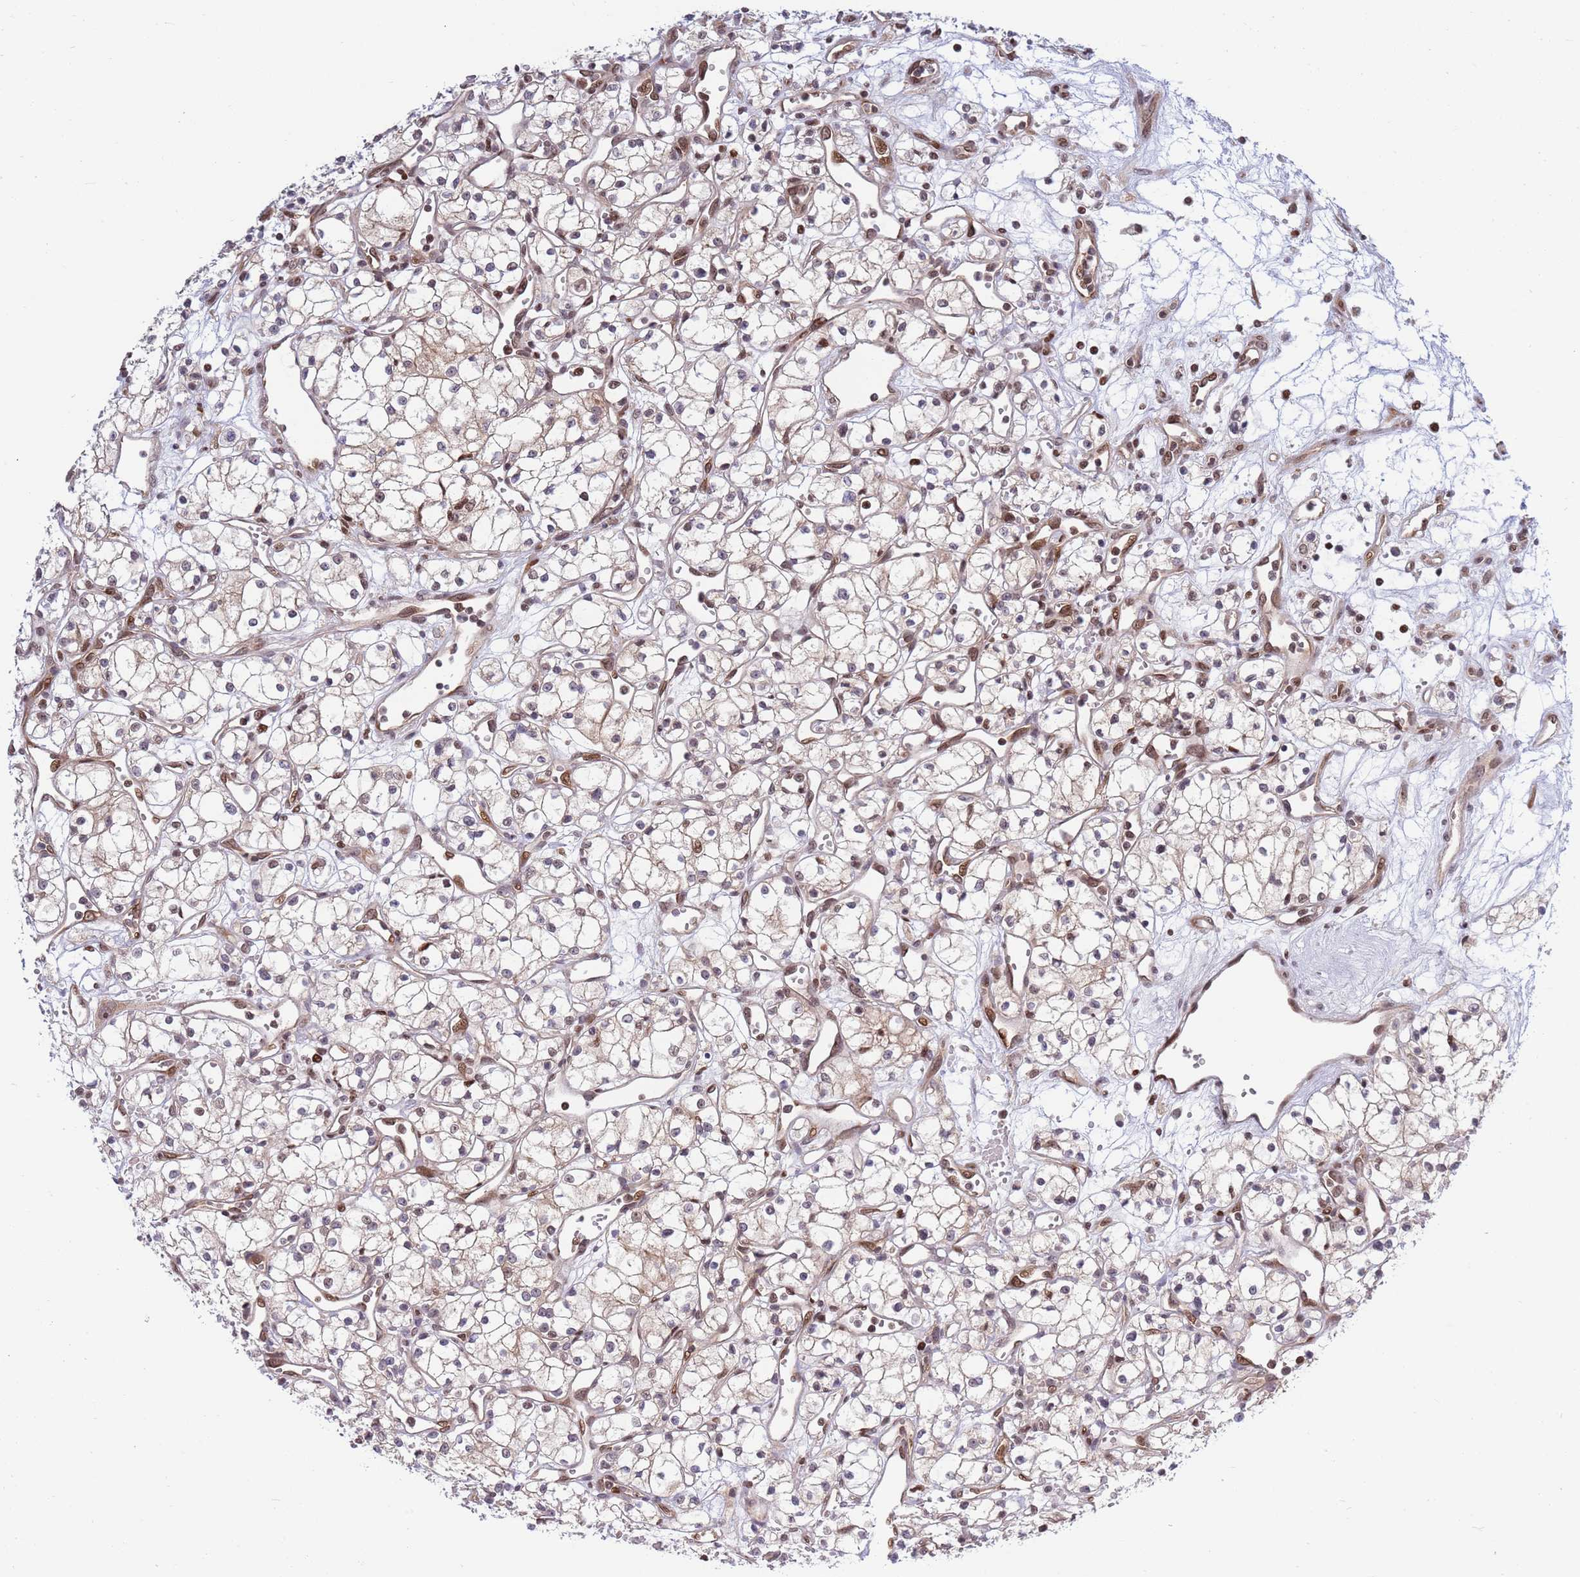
{"staining": {"intensity": "weak", "quantity": "<25%", "location": "nuclear"}, "tissue": "renal cancer", "cell_type": "Tumor cells", "image_type": "cancer", "snomed": [{"axis": "morphology", "description": "Adenocarcinoma, NOS"}, {"axis": "topography", "description": "Kidney"}], "caption": "Immunohistochemistry micrograph of neoplastic tissue: human renal cancer stained with DAB (3,3'-diaminobenzidine) shows no significant protein staining in tumor cells. (Stains: DAB IHC with hematoxylin counter stain, Microscopy: brightfield microscopy at high magnification).", "gene": "TBX10", "patient": {"sex": "male", "age": 59}}